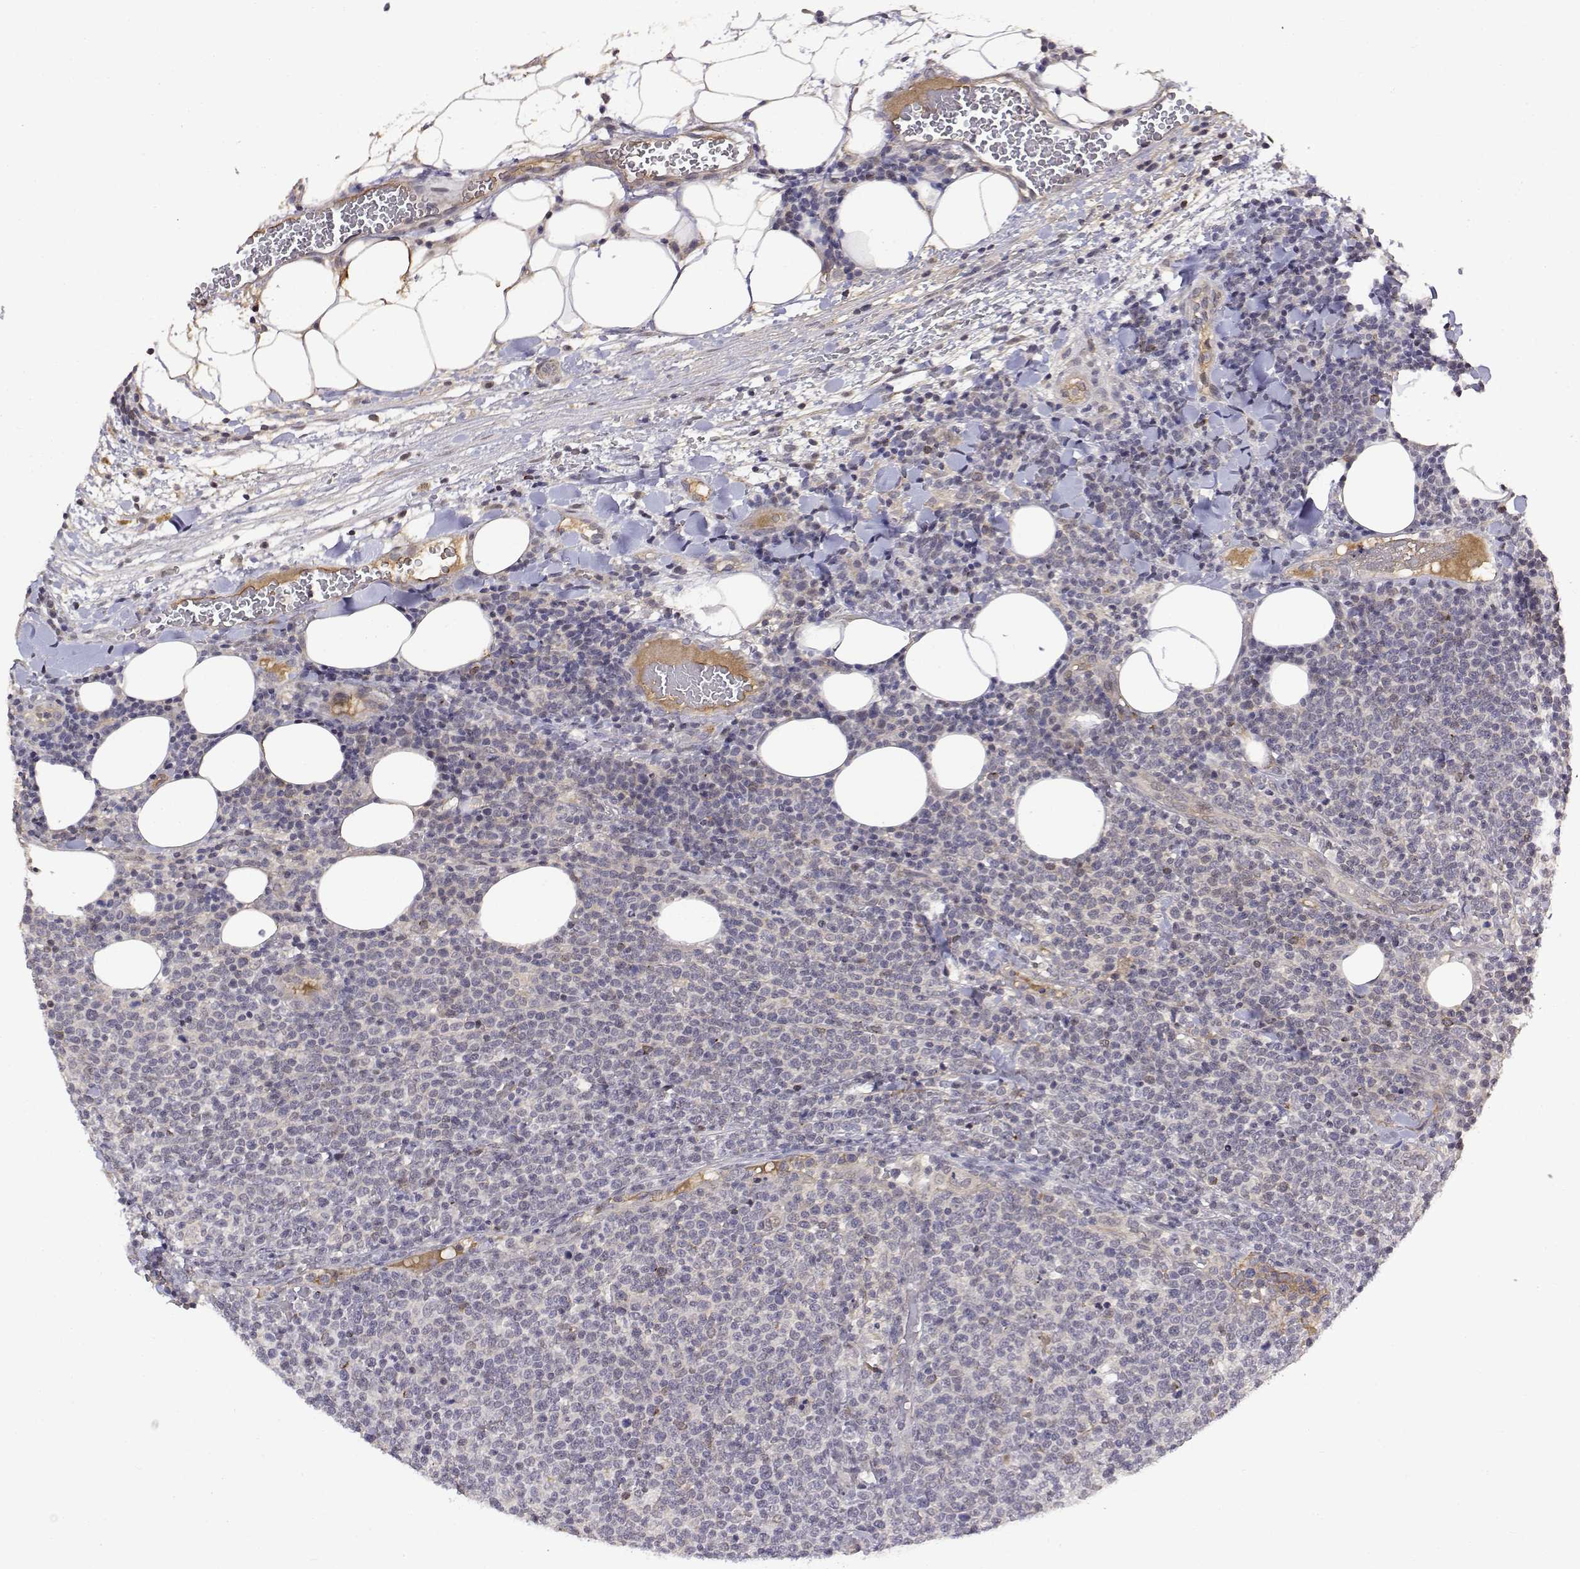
{"staining": {"intensity": "negative", "quantity": "none", "location": "none"}, "tissue": "lymphoma", "cell_type": "Tumor cells", "image_type": "cancer", "snomed": [{"axis": "morphology", "description": "Malignant lymphoma, non-Hodgkin's type, High grade"}, {"axis": "topography", "description": "Lymph node"}], "caption": "A micrograph of human lymphoma is negative for staining in tumor cells. The staining is performed using DAB brown chromogen with nuclei counter-stained in using hematoxylin.", "gene": "ITGA7", "patient": {"sex": "male", "age": 61}}